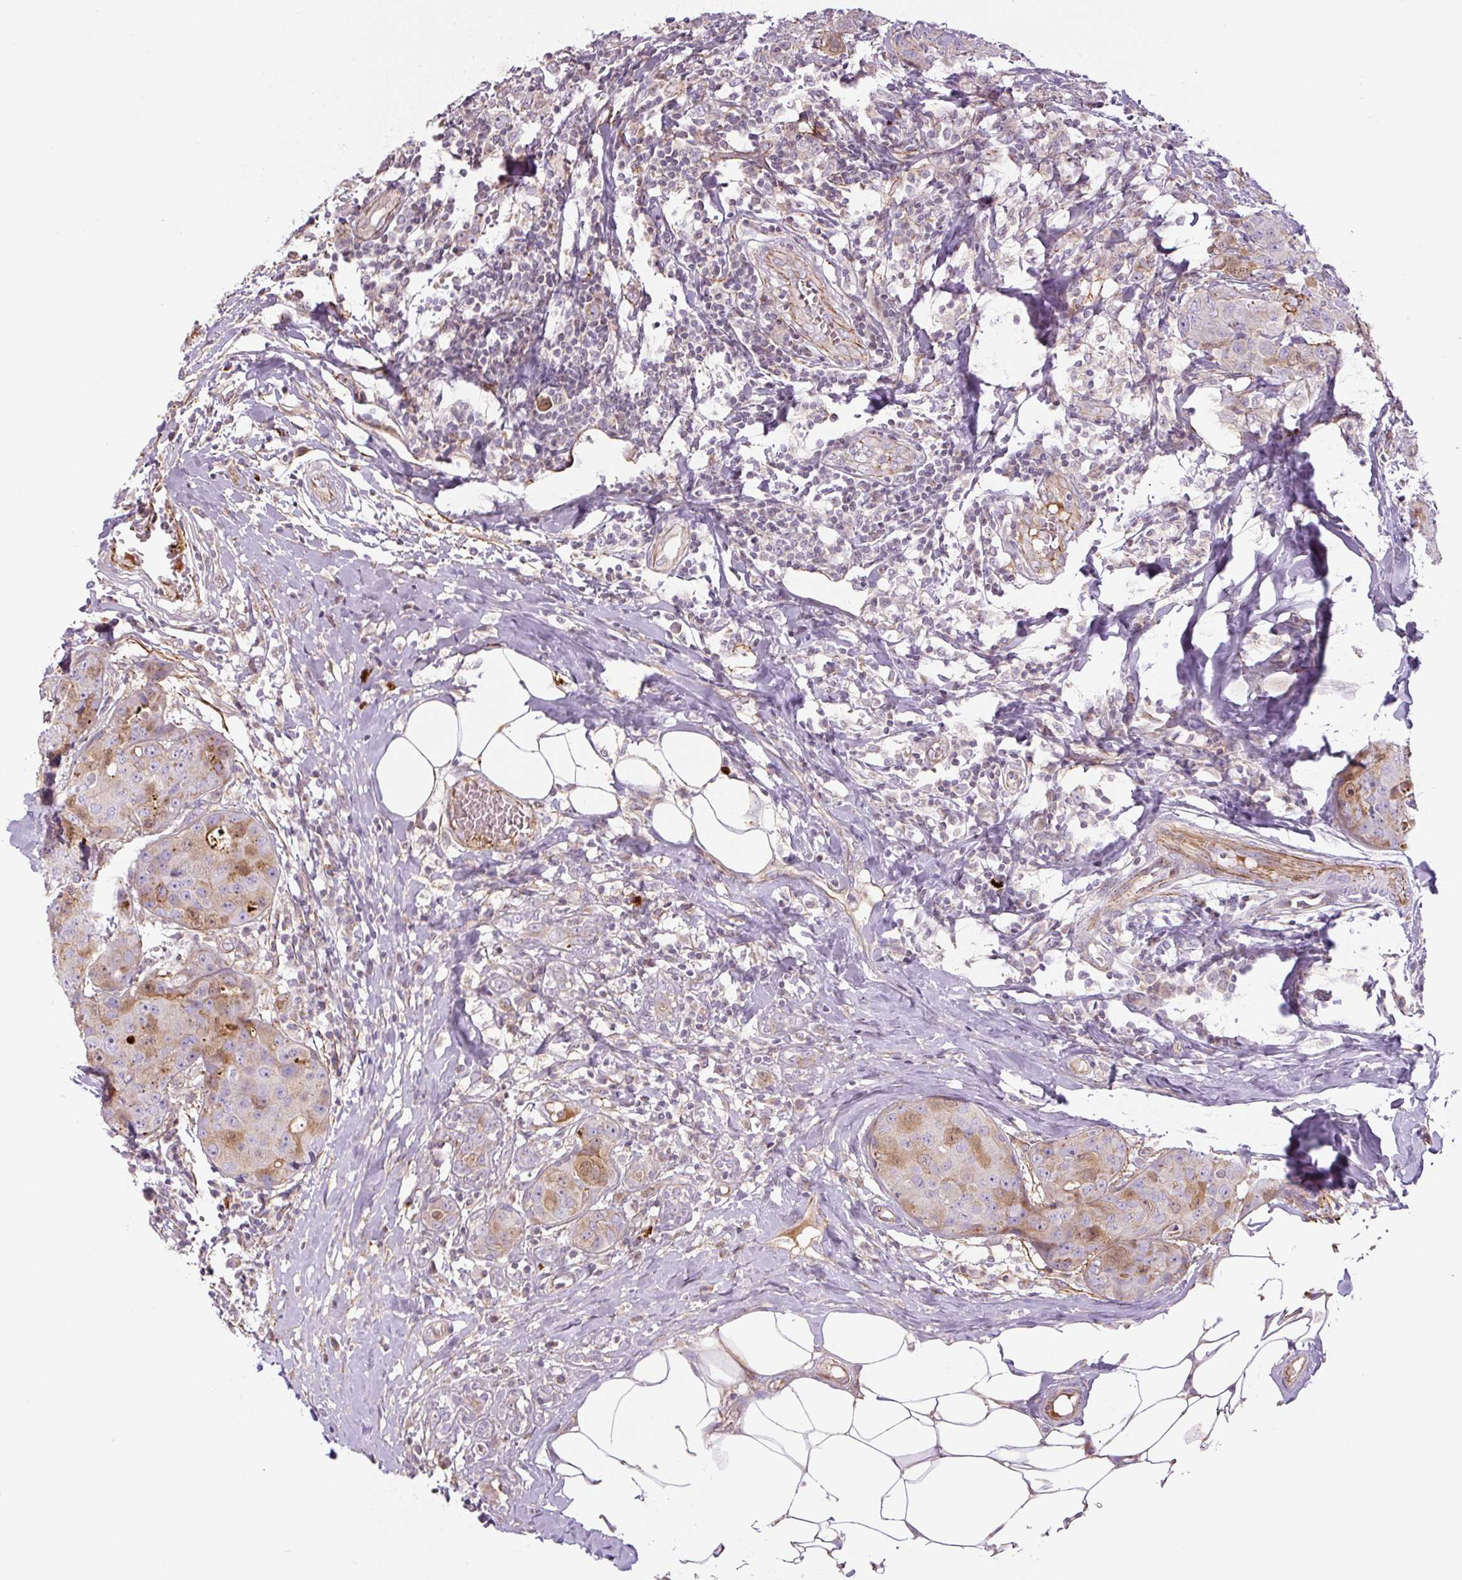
{"staining": {"intensity": "moderate", "quantity": "<25%", "location": "cytoplasmic/membranous"}, "tissue": "breast cancer", "cell_type": "Tumor cells", "image_type": "cancer", "snomed": [{"axis": "morphology", "description": "Duct carcinoma"}, {"axis": "topography", "description": "Breast"}], "caption": "Protein expression analysis of breast infiltrating ductal carcinoma reveals moderate cytoplasmic/membranous expression in approximately <25% of tumor cells.", "gene": "CCNI2", "patient": {"sex": "female", "age": 43}}